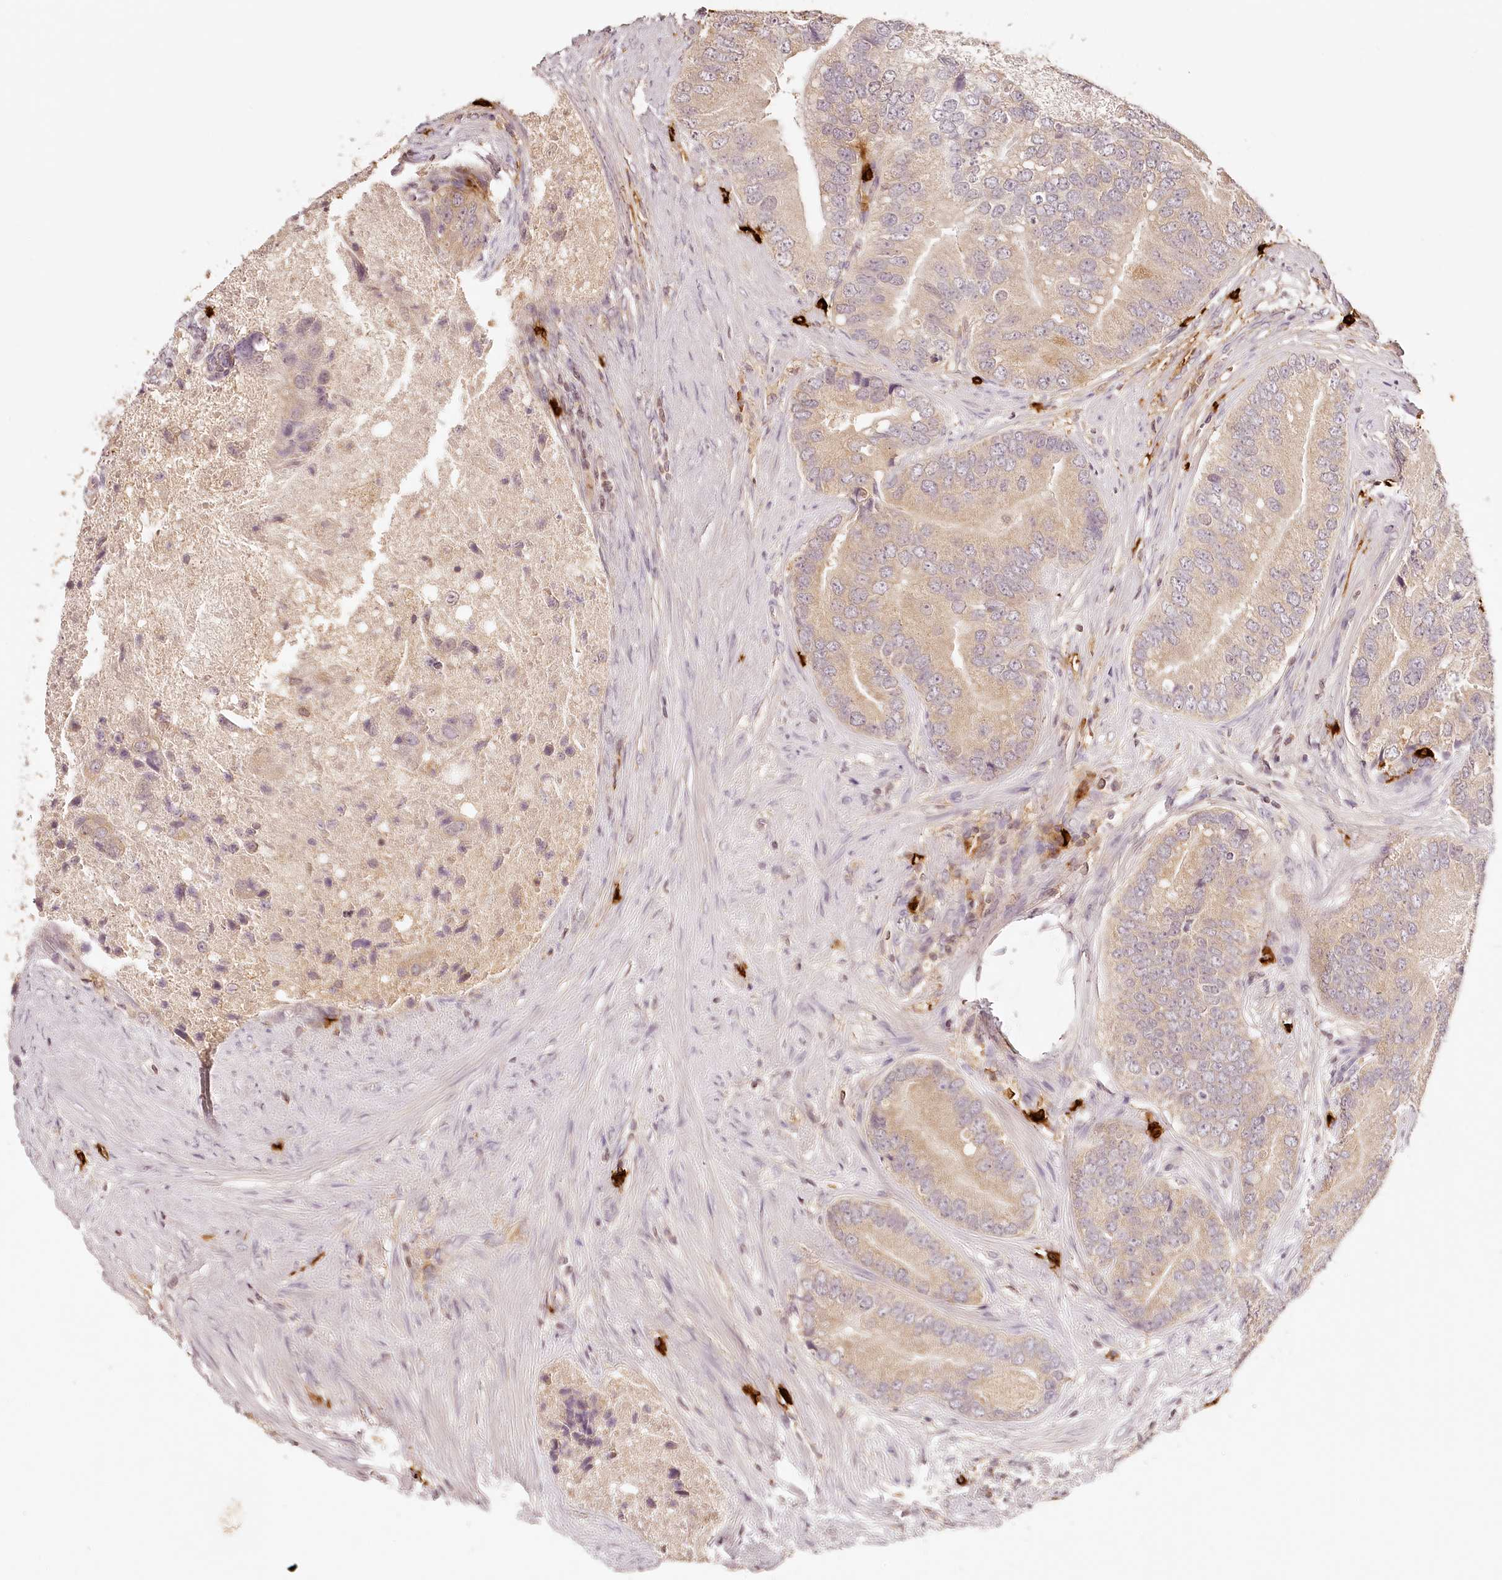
{"staining": {"intensity": "weak", "quantity": ">75%", "location": "cytoplasmic/membranous"}, "tissue": "prostate cancer", "cell_type": "Tumor cells", "image_type": "cancer", "snomed": [{"axis": "morphology", "description": "Adenocarcinoma, High grade"}, {"axis": "topography", "description": "Prostate"}], "caption": "DAB (3,3'-diaminobenzidine) immunohistochemical staining of prostate cancer (adenocarcinoma (high-grade)) shows weak cytoplasmic/membranous protein positivity in approximately >75% of tumor cells.", "gene": "SYNGR1", "patient": {"sex": "male", "age": 70}}